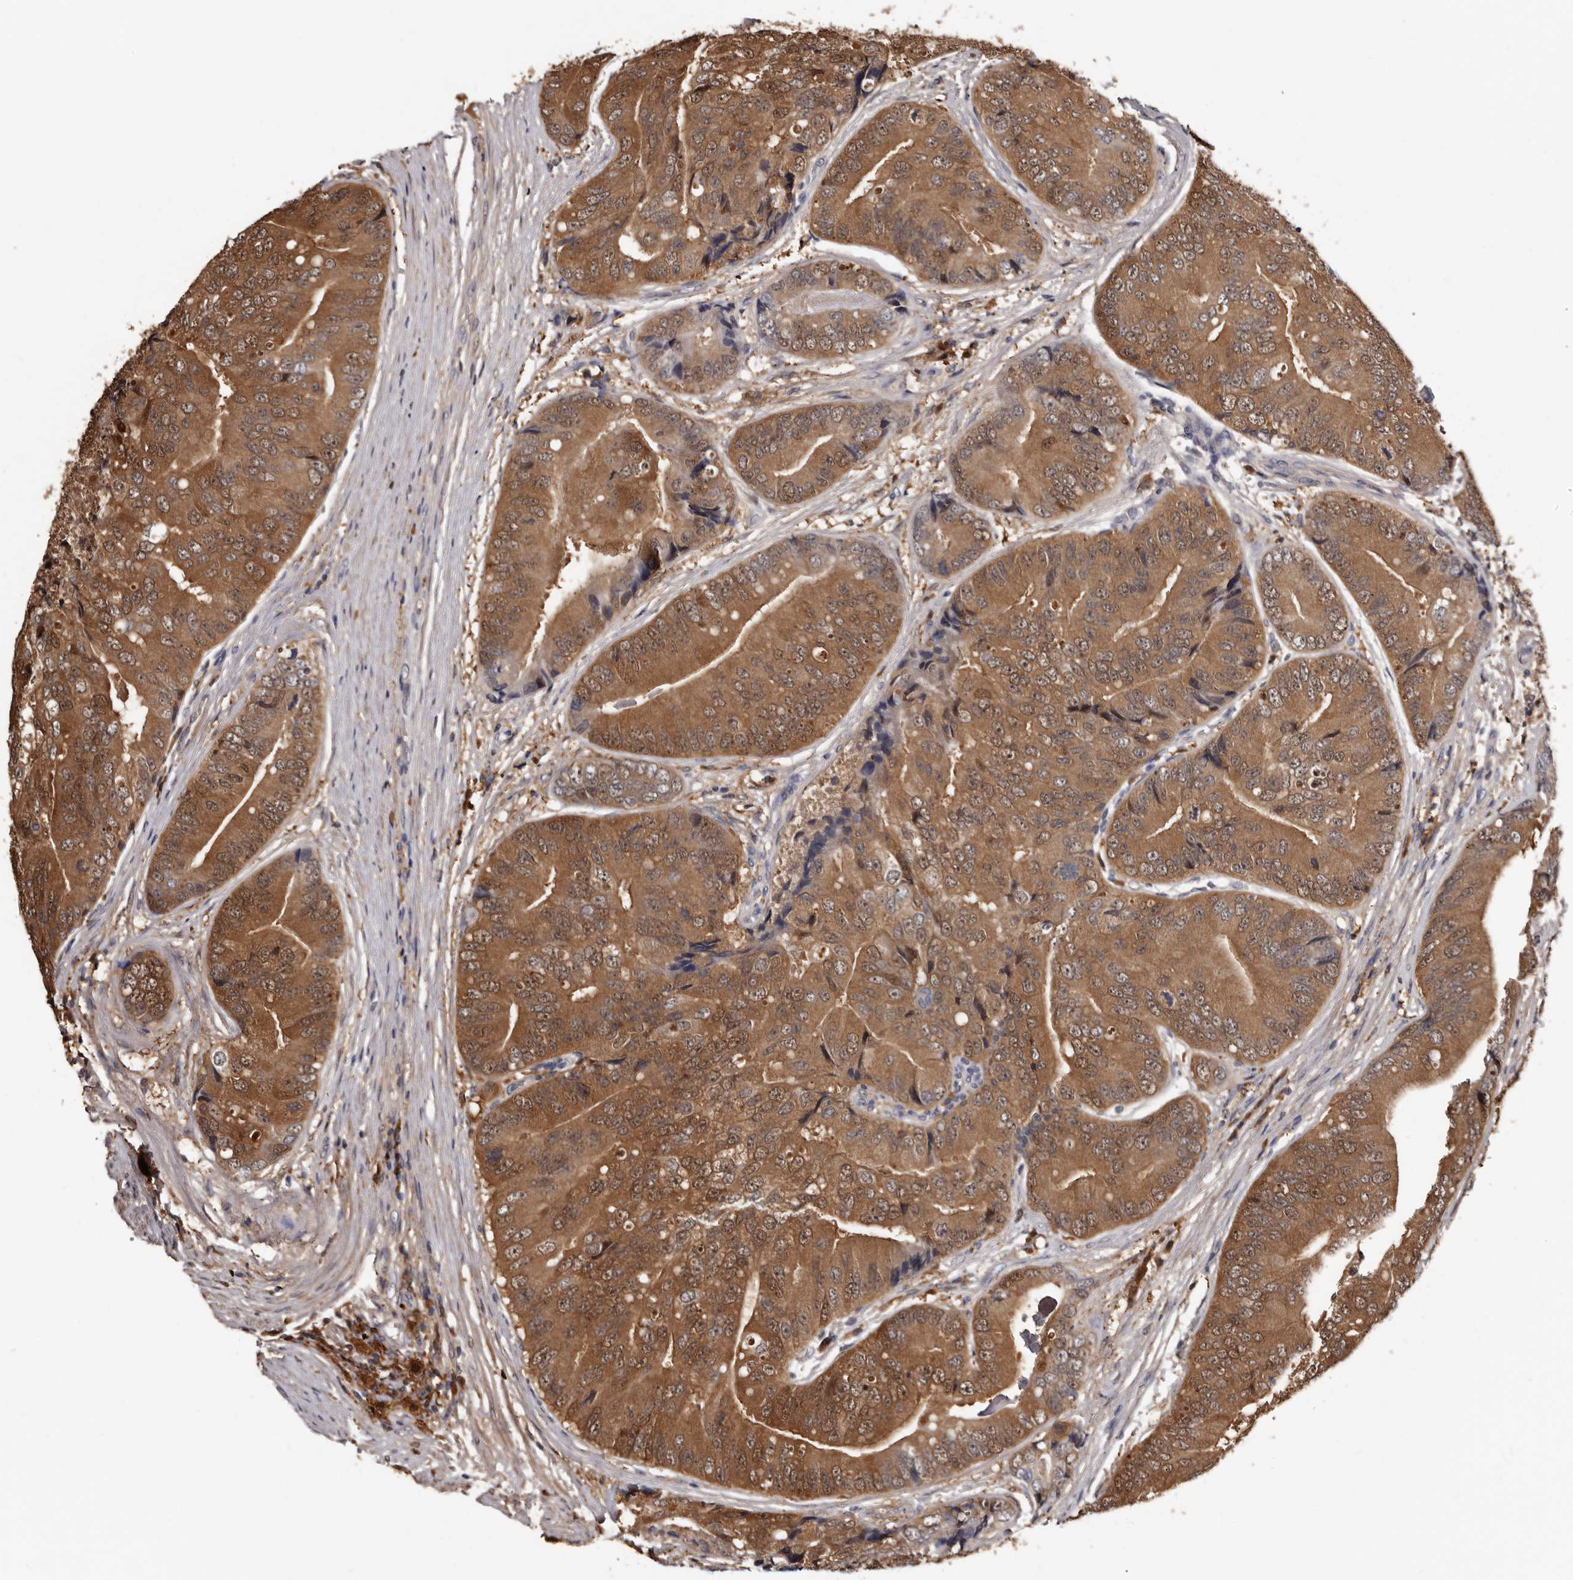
{"staining": {"intensity": "moderate", "quantity": ">75%", "location": "cytoplasmic/membranous,nuclear"}, "tissue": "prostate cancer", "cell_type": "Tumor cells", "image_type": "cancer", "snomed": [{"axis": "morphology", "description": "Adenocarcinoma, High grade"}, {"axis": "topography", "description": "Prostate"}], "caption": "Protein staining of prostate cancer tissue shows moderate cytoplasmic/membranous and nuclear staining in about >75% of tumor cells.", "gene": "DNPH1", "patient": {"sex": "male", "age": 70}}